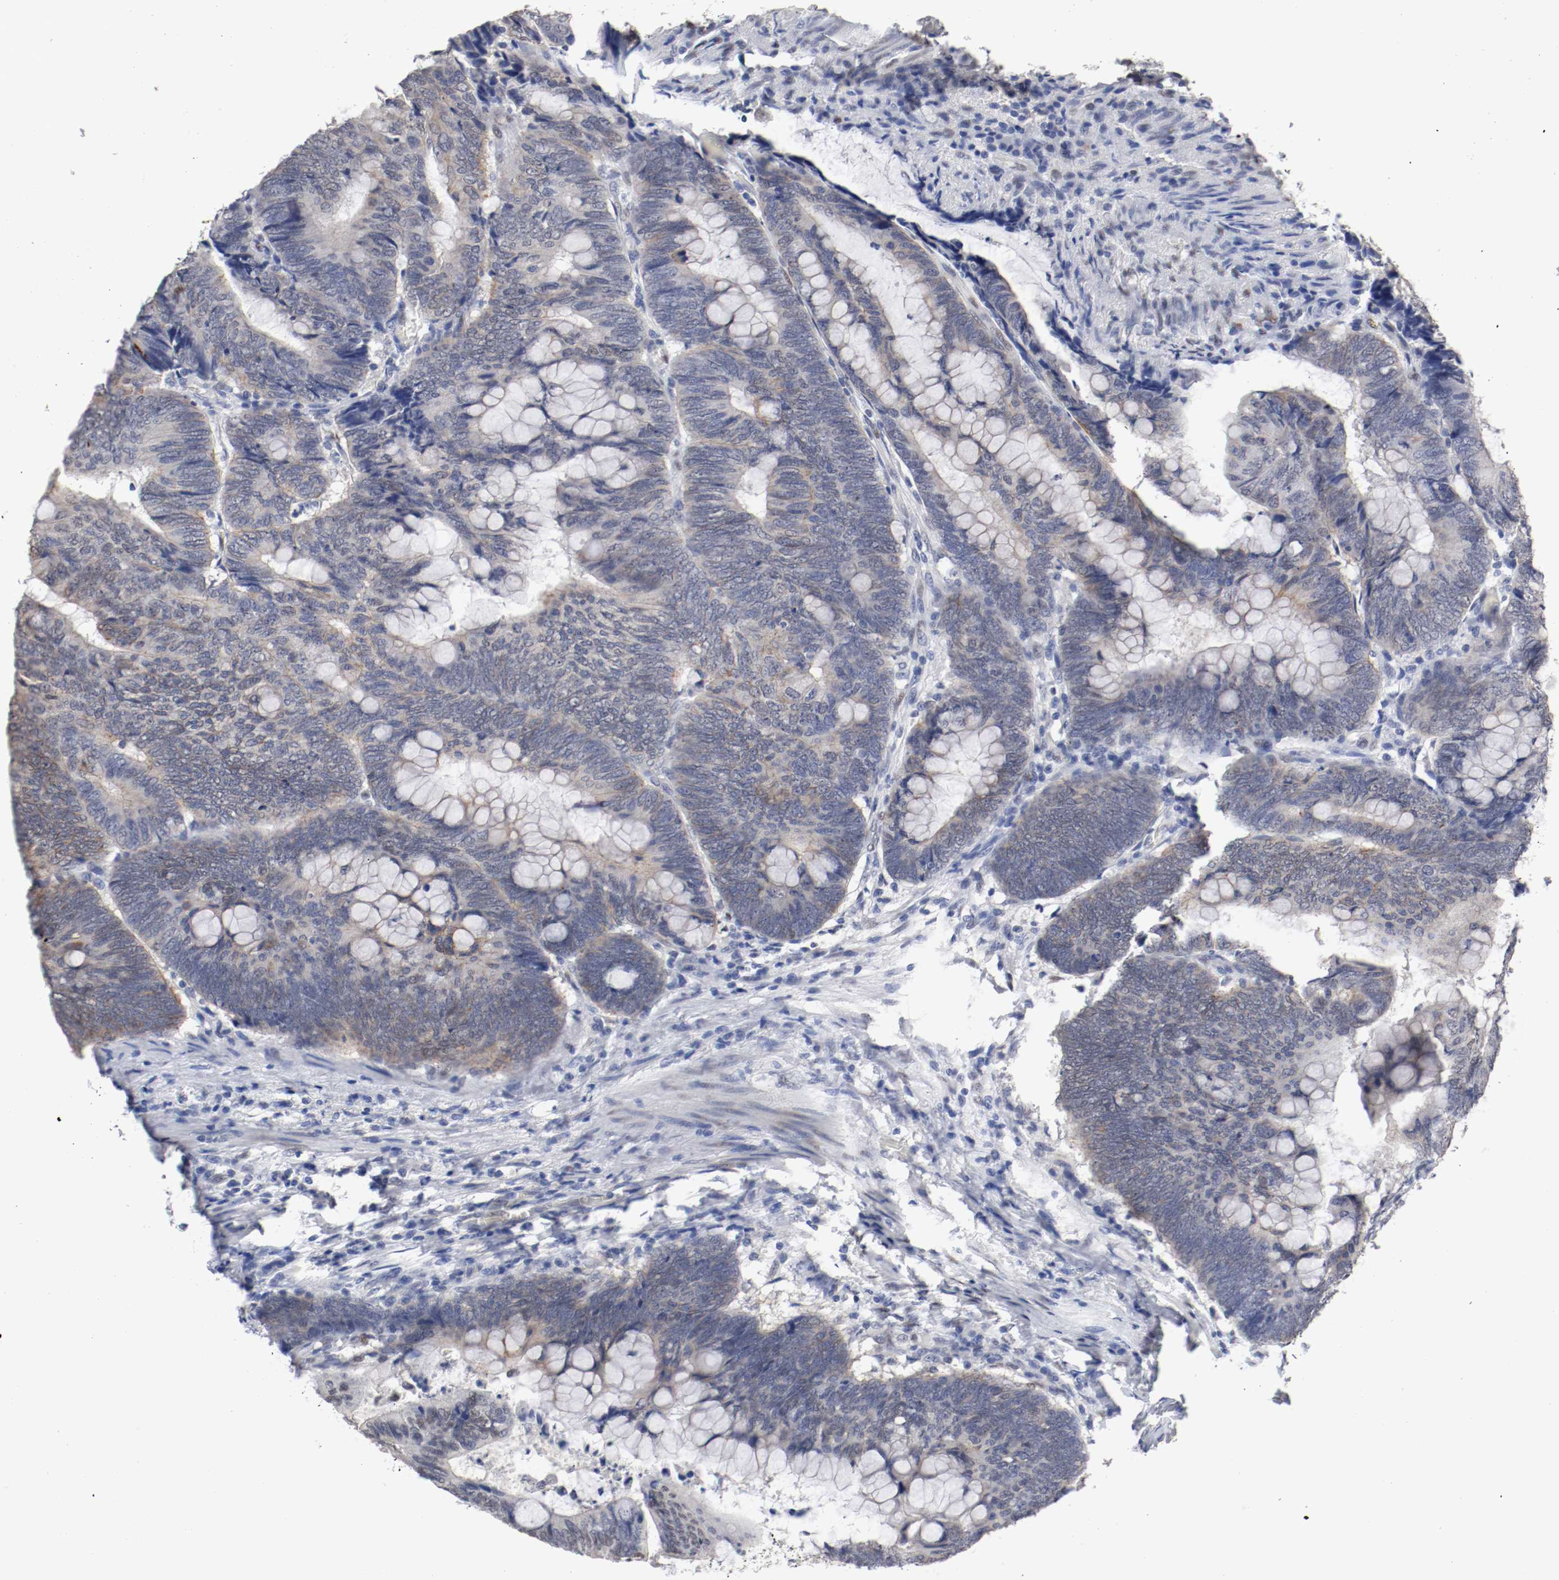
{"staining": {"intensity": "moderate", "quantity": ">75%", "location": "cytoplasmic/membranous,nuclear"}, "tissue": "colorectal cancer", "cell_type": "Tumor cells", "image_type": "cancer", "snomed": [{"axis": "morphology", "description": "Normal tissue, NOS"}, {"axis": "morphology", "description": "Adenocarcinoma, NOS"}, {"axis": "topography", "description": "Rectum"}, {"axis": "topography", "description": "Peripheral nerve tissue"}], "caption": "Protein expression analysis of colorectal cancer exhibits moderate cytoplasmic/membranous and nuclear positivity in about >75% of tumor cells. (Brightfield microscopy of DAB IHC at high magnification).", "gene": "FOSL2", "patient": {"sex": "male", "age": 92}}